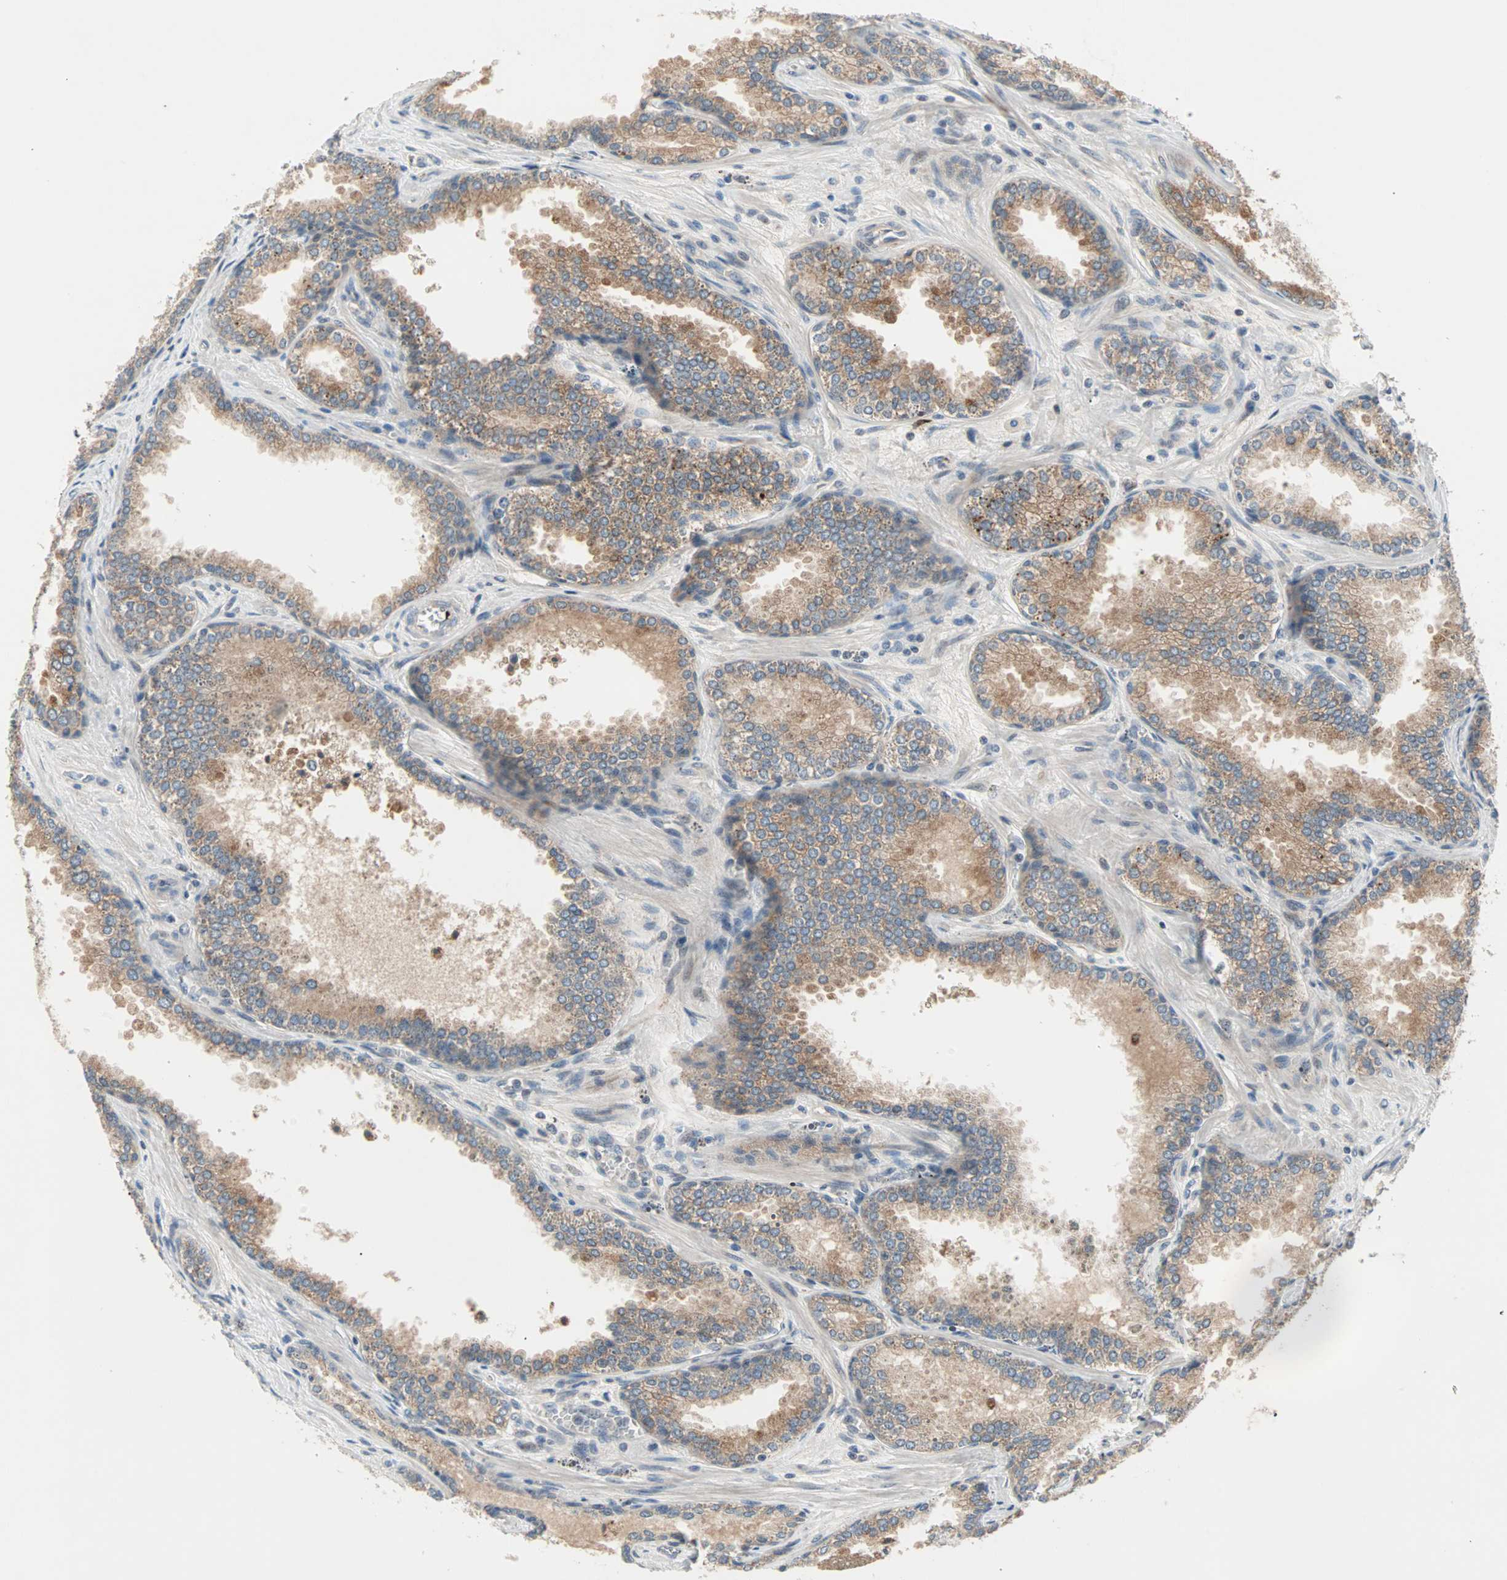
{"staining": {"intensity": "moderate", "quantity": ">75%", "location": "cytoplasmic/membranous"}, "tissue": "prostate cancer", "cell_type": "Tumor cells", "image_type": "cancer", "snomed": [{"axis": "morphology", "description": "Adenocarcinoma, Low grade"}, {"axis": "topography", "description": "Prostate"}], "caption": "A medium amount of moderate cytoplasmic/membranous expression is present in about >75% of tumor cells in adenocarcinoma (low-grade) (prostate) tissue.", "gene": "PROS1", "patient": {"sex": "male", "age": 60}}